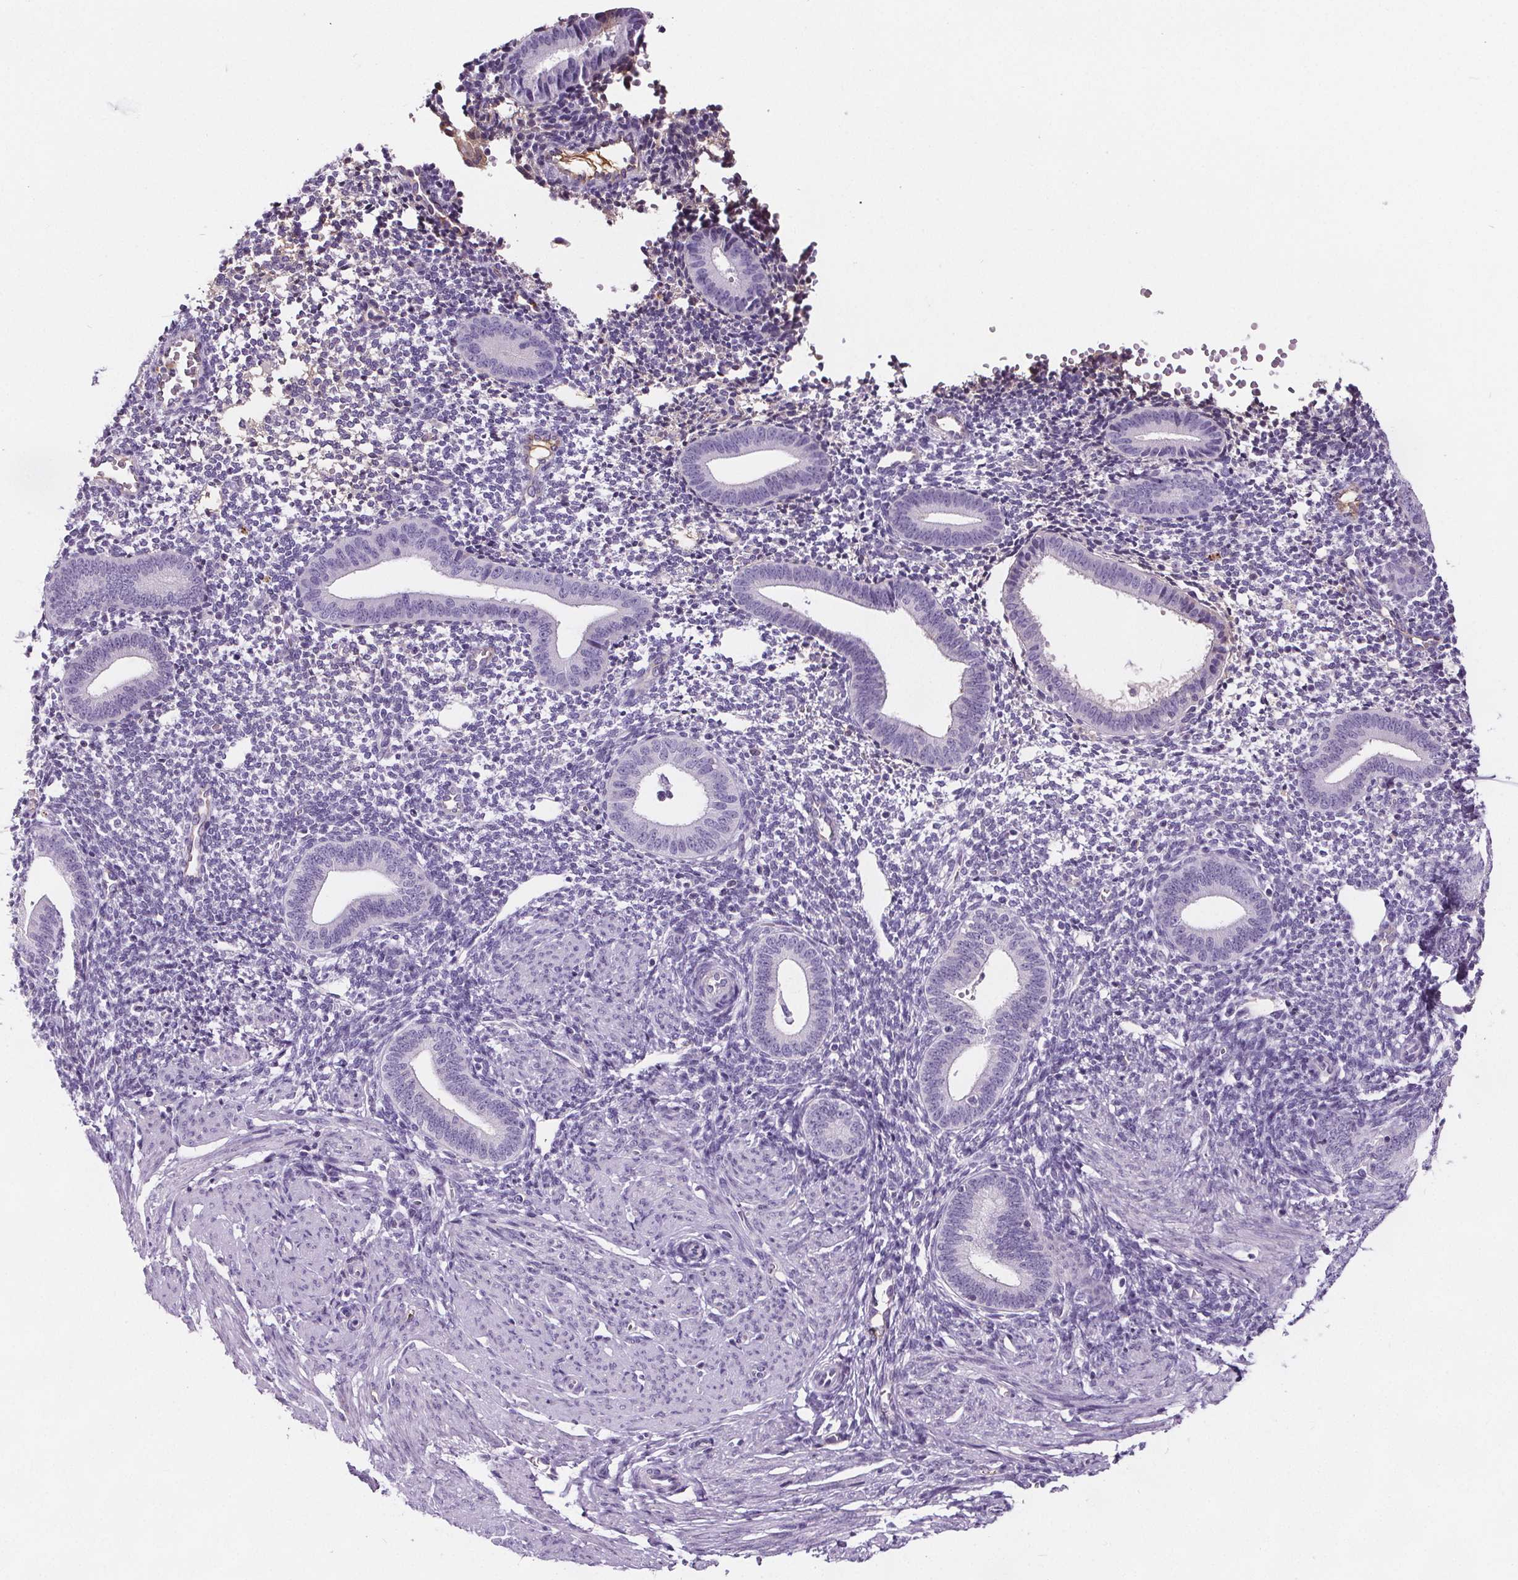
{"staining": {"intensity": "negative", "quantity": "none", "location": "none"}, "tissue": "endometrium", "cell_type": "Cells in endometrial stroma", "image_type": "normal", "snomed": [{"axis": "morphology", "description": "Normal tissue, NOS"}, {"axis": "topography", "description": "Endometrium"}], "caption": "Immunohistochemistry (IHC) histopathology image of normal human endometrium stained for a protein (brown), which exhibits no expression in cells in endometrial stroma. (IHC, brightfield microscopy, high magnification).", "gene": "CD5L", "patient": {"sex": "female", "age": 40}}